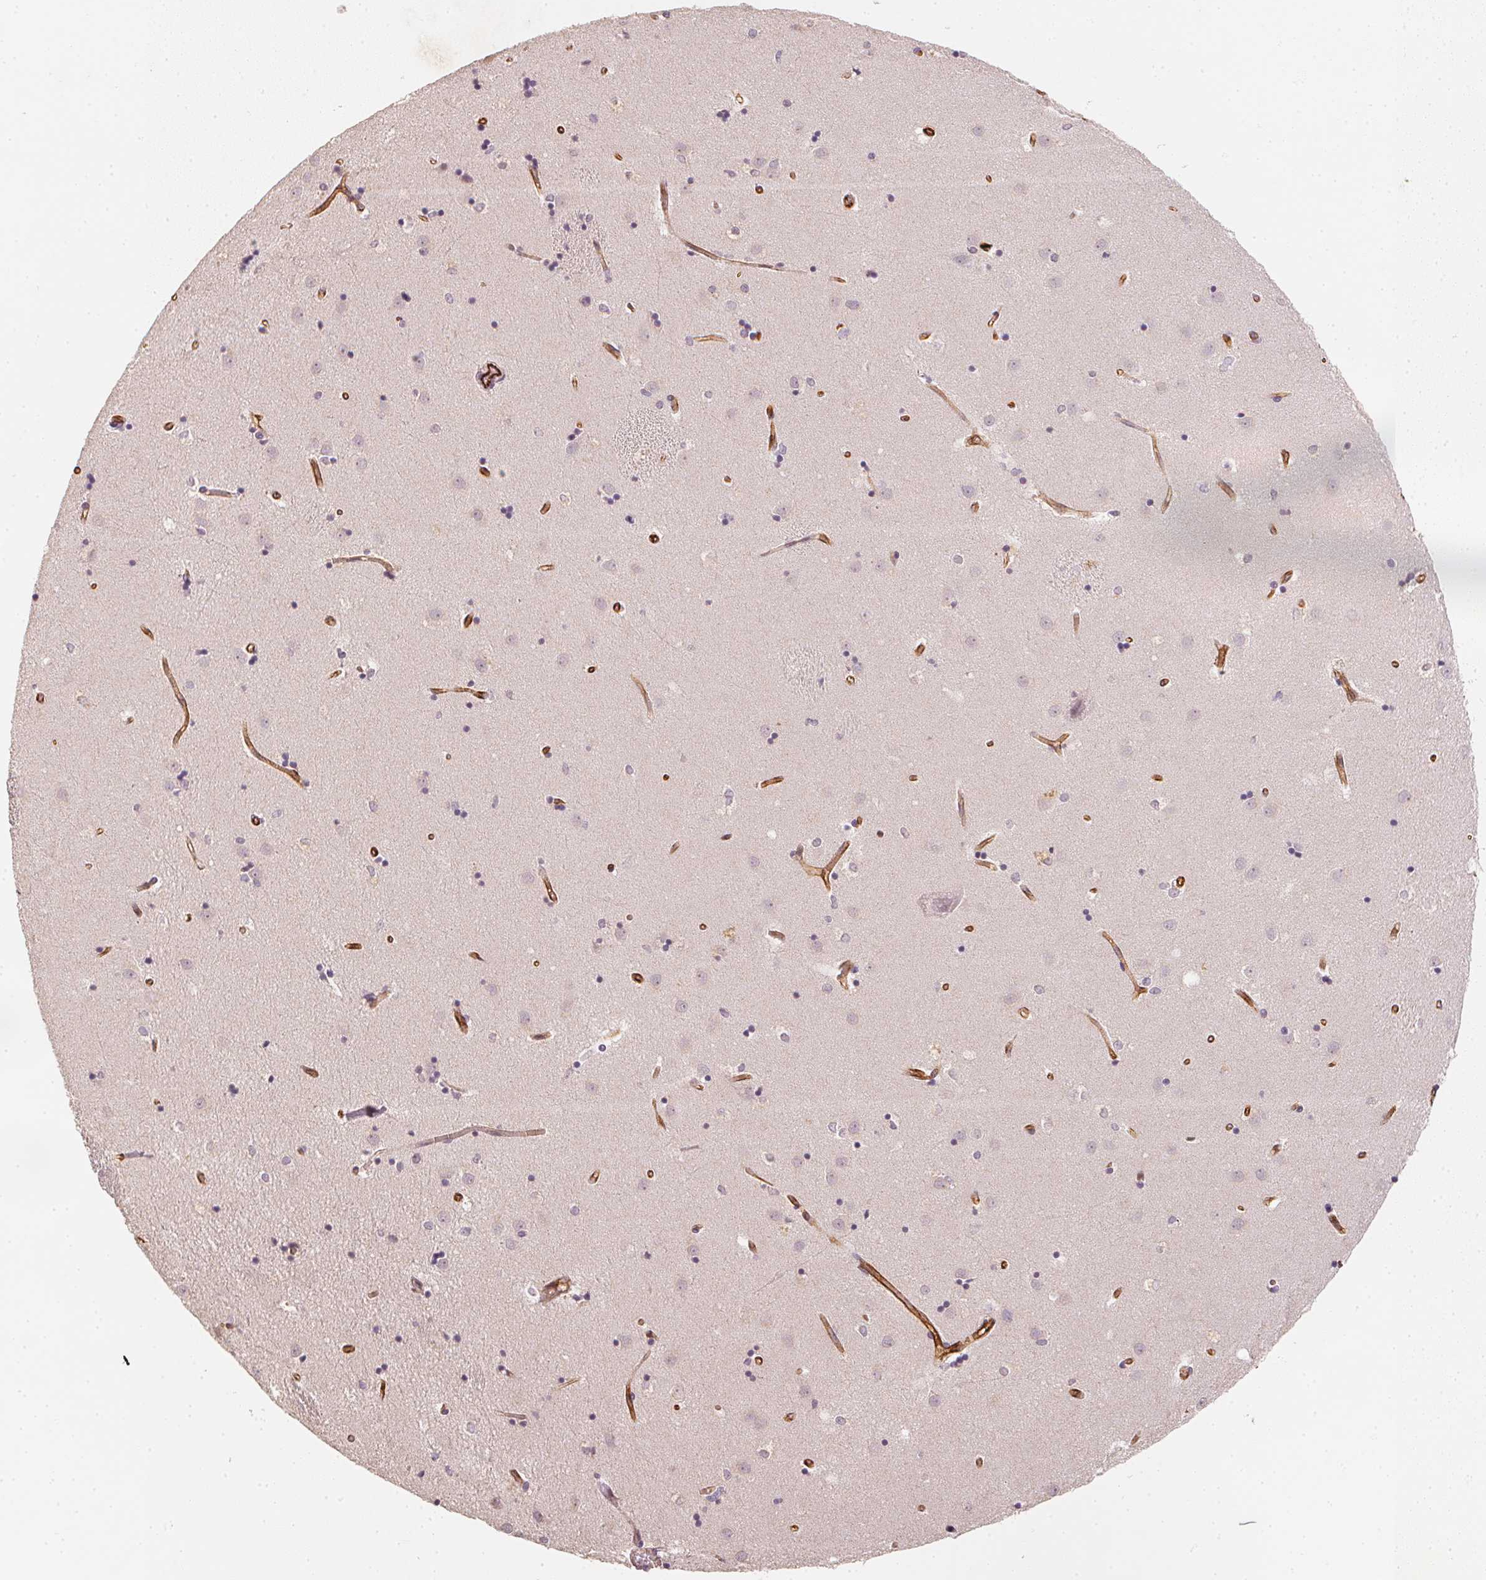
{"staining": {"intensity": "negative", "quantity": "none", "location": "none"}, "tissue": "caudate", "cell_type": "Glial cells", "image_type": "normal", "snomed": [{"axis": "morphology", "description": "Normal tissue, NOS"}, {"axis": "topography", "description": "Lateral ventricle wall"}], "caption": "Glial cells are negative for brown protein staining in unremarkable caudate. The staining is performed using DAB brown chromogen with nuclei counter-stained in using hematoxylin.", "gene": "CIB1", "patient": {"sex": "male", "age": 54}}